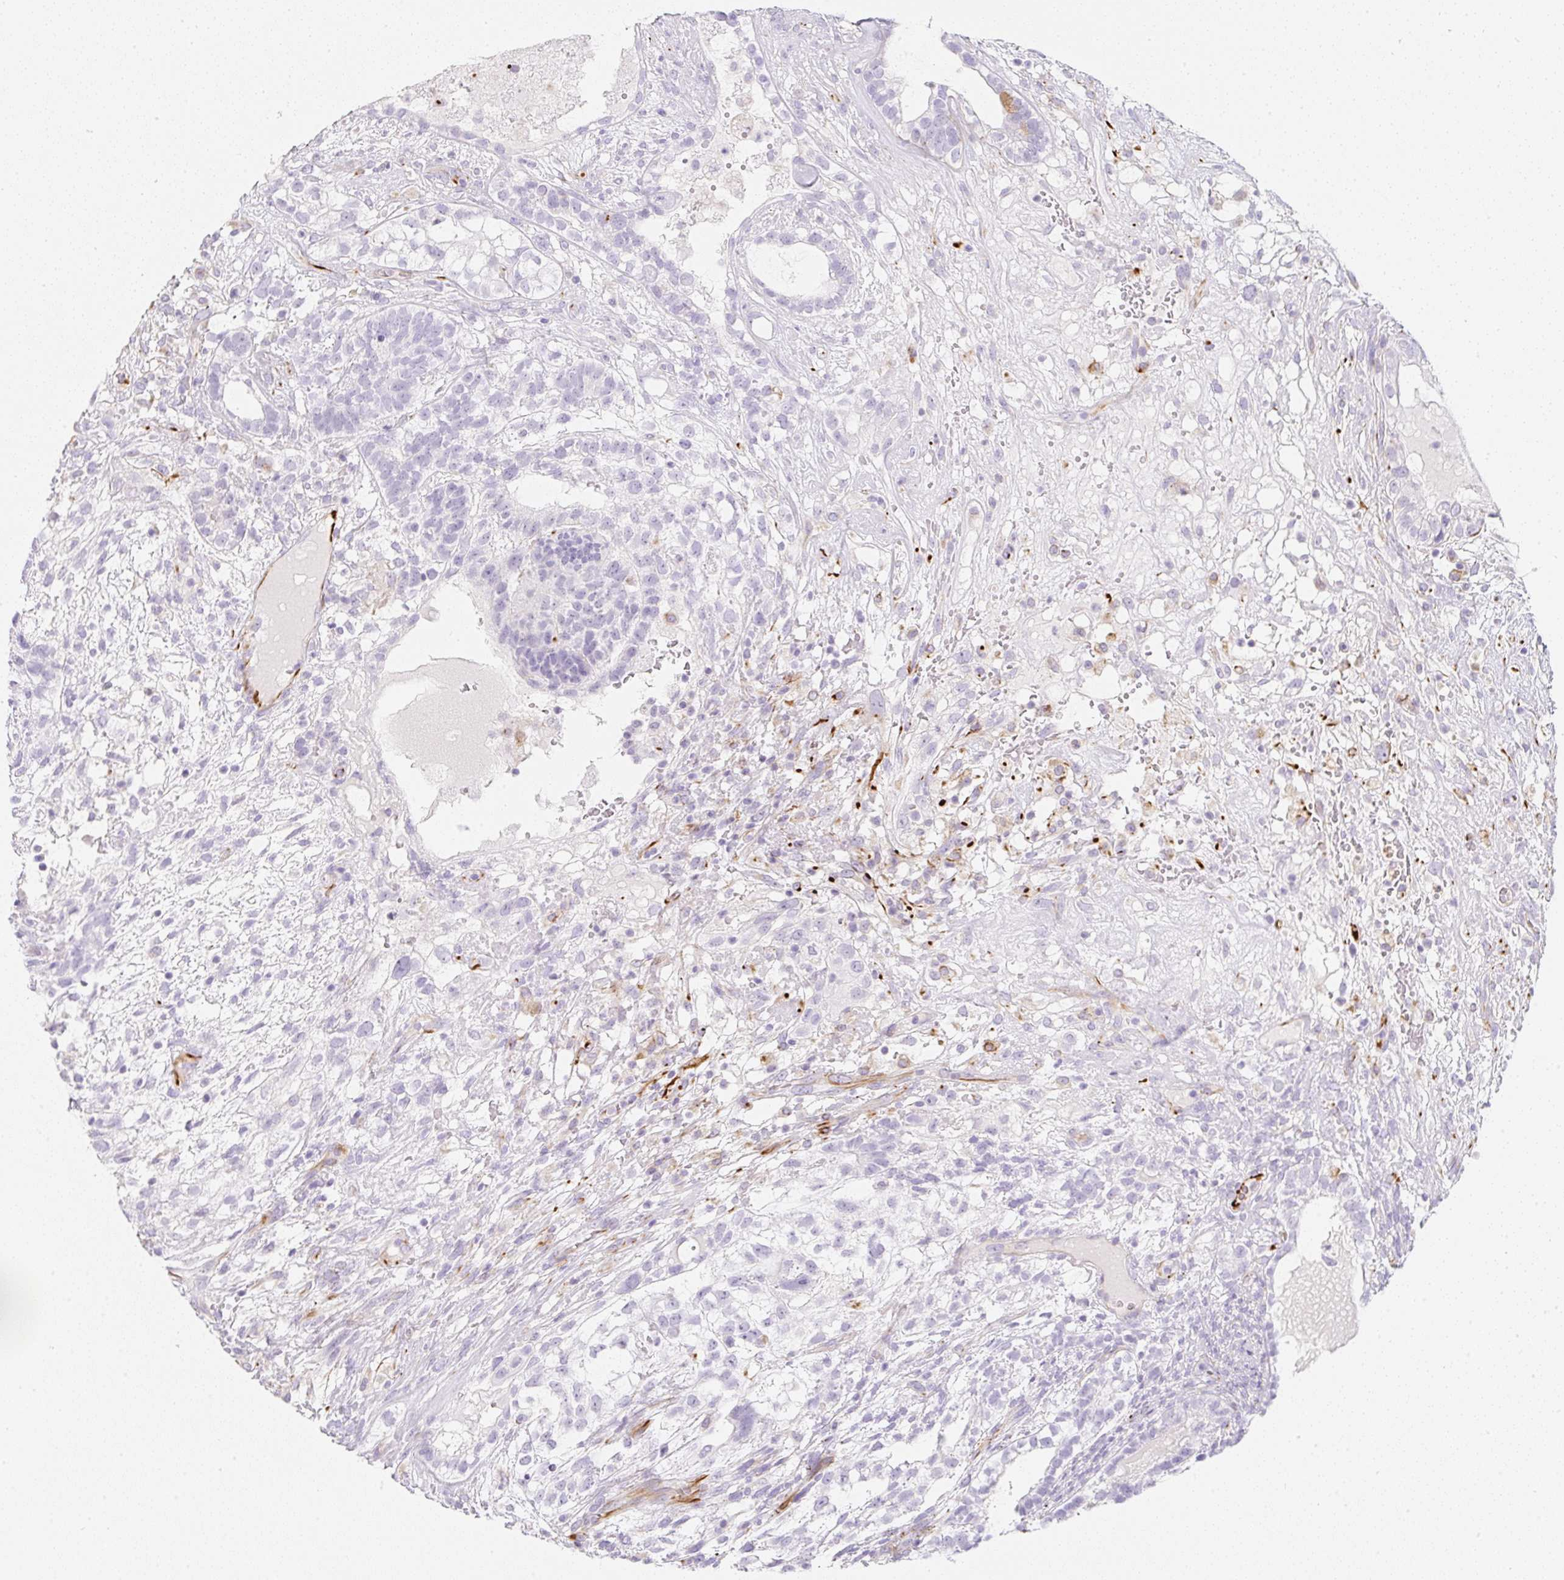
{"staining": {"intensity": "negative", "quantity": "none", "location": "none"}, "tissue": "testis cancer", "cell_type": "Tumor cells", "image_type": "cancer", "snomed": [{"axis": "morphology", "description": "Seminoma, NOS"}, {"axis": "morphology", "description": "Carcinoma, Embryonal, NOS"}, {"axis": "topography", "description": "Testis"}], "caption": "This is an immunohistochemistry (IHC) micrograph of human testis cancer (embryonal carcinoma). There is no positivity in tumor cells.", "gene": "ZNF689", "patient": {"sex": "male", "age": 41}}